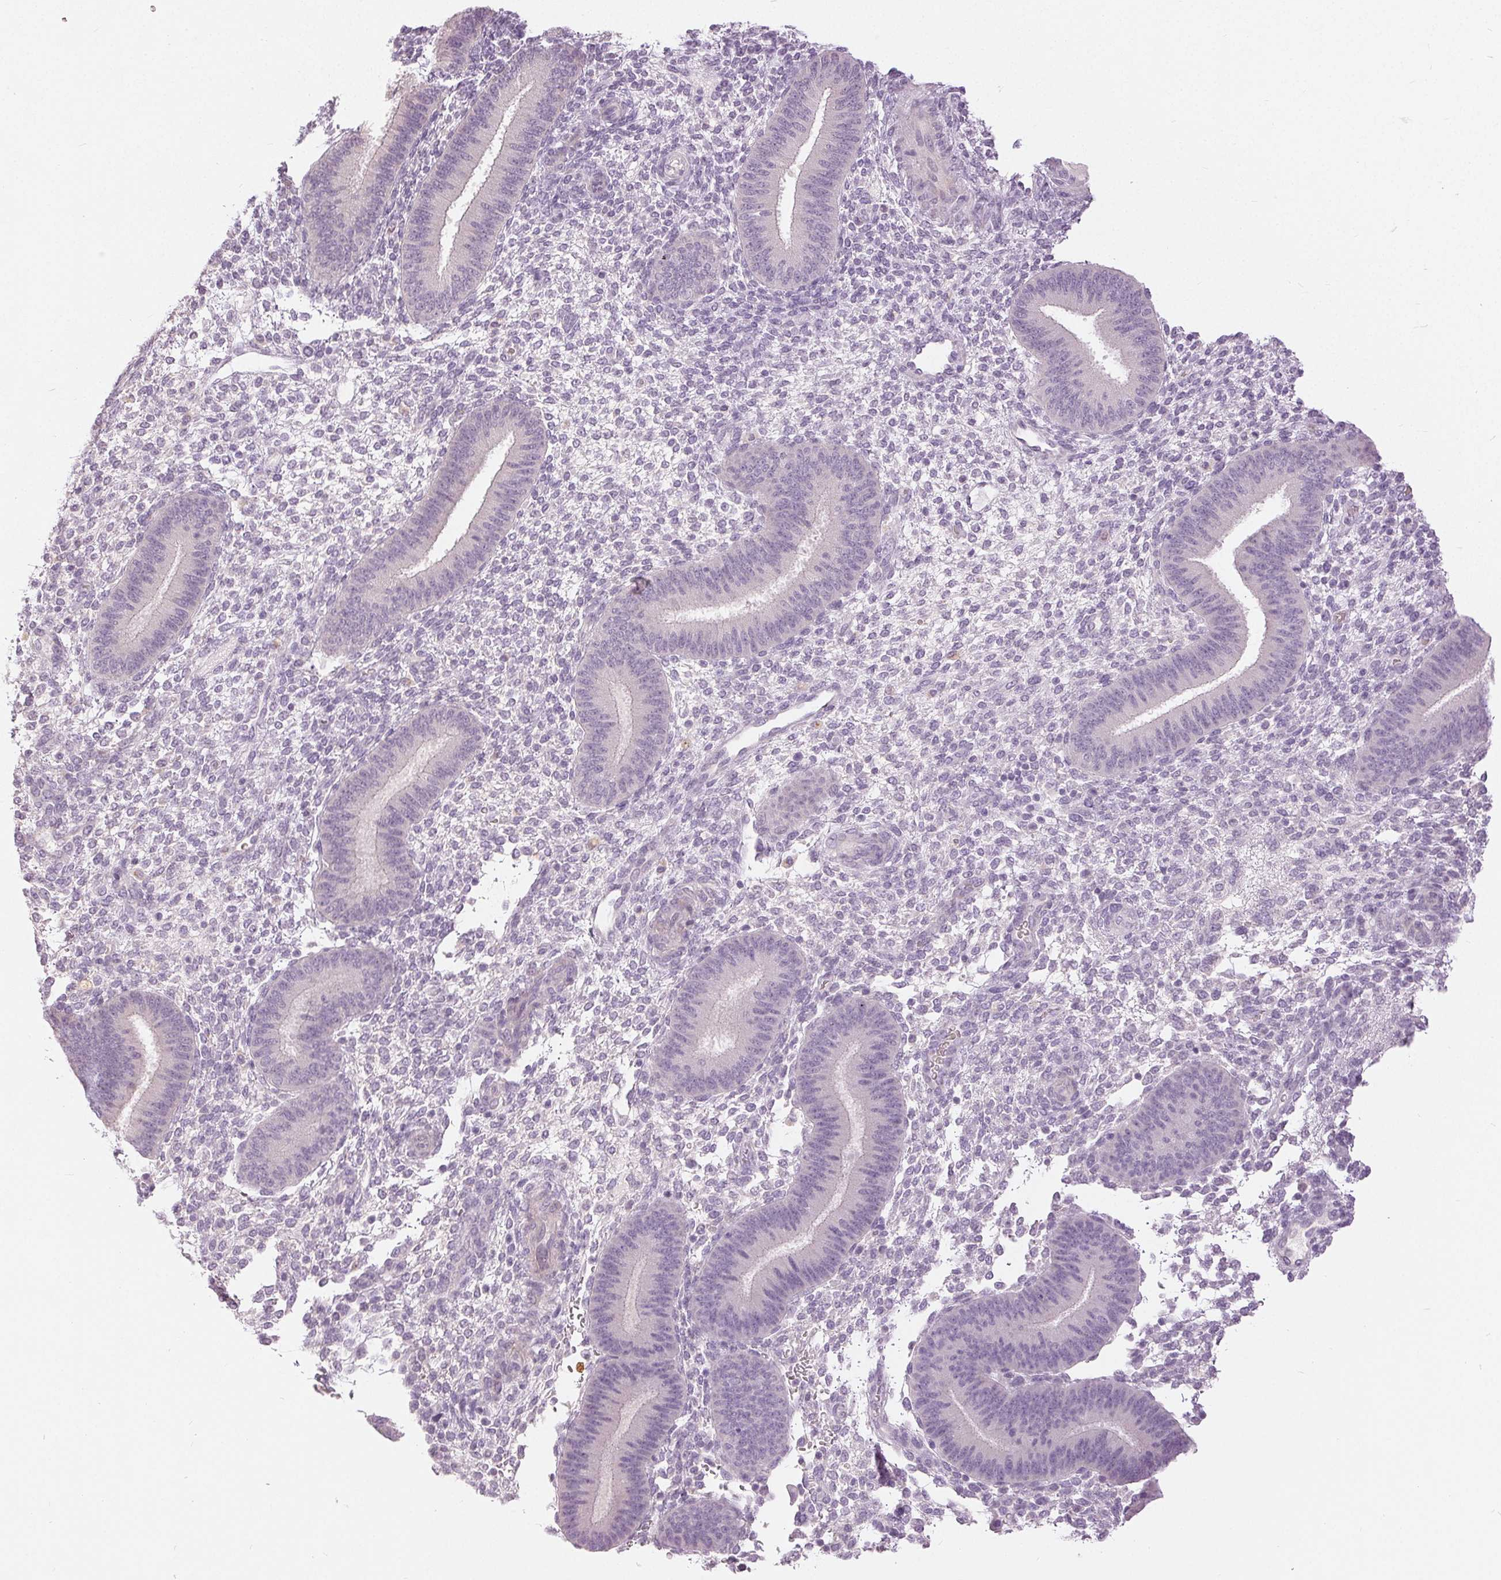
{"staining": {"intensity": "negative", "quantity": "none", "location": "none"}, "tissue": "endometrium", "cell_type": "Cells in endometrial stroma", "image_type": "normal", "snomed": [{"axis": "morphology", "description": "Normal tissue, NOS"}, {"axis": "topography", "description": "Endometrium"}], "caption": "DAB immunohistochemical staining of unremarkable endometrium demonstrates no significant expression in cells in endometrial stroma. Brightfield microscopy of immunohistochemistry stained with DAB (brown) and hematoxylin (blue), captured at high magnification.", "gene": "DSG3", "patient": {"sex": "female", "age": 39}}